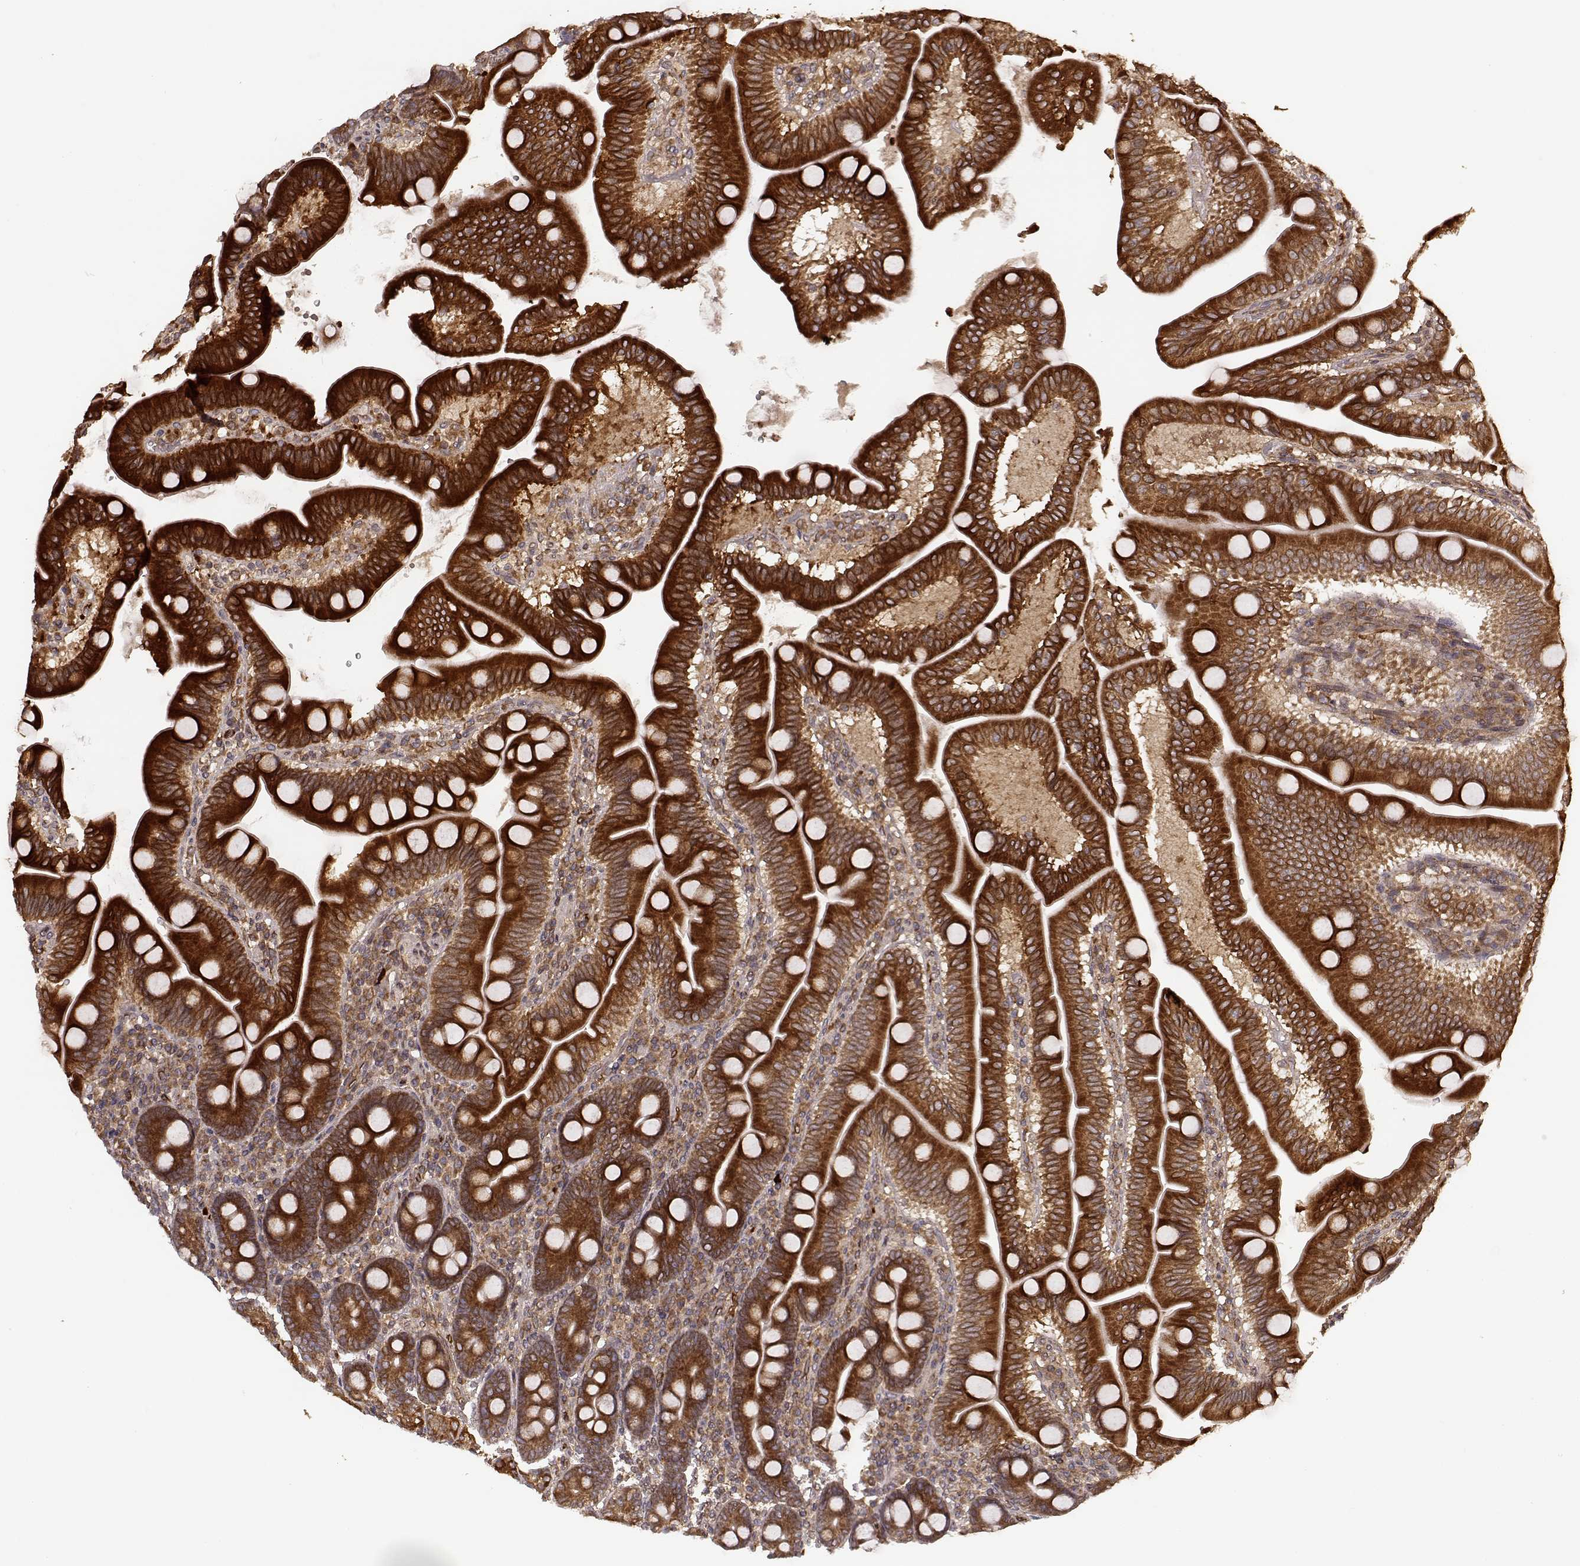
{"staining": {"intensity": "strong", "quantity": ">75%", "location": "cytoplasmic/membranous"}, "tissue": "duodenum", "cell_type": "Glandular cells", "image_type": "normal", "snomed": [{"axis": "morphology", "description": "Normal tissue, NOS"}, {"axis": "topography", "description": "Duodenum"}], "caption": "Brown immunohistochemical staining in normal human duodenum shows strong cytoplasmic/membranous positivity in approximately >75% of glandular cells.", "gene": "AGPAT1", "patient": {"sex": "male", "age": 59}}